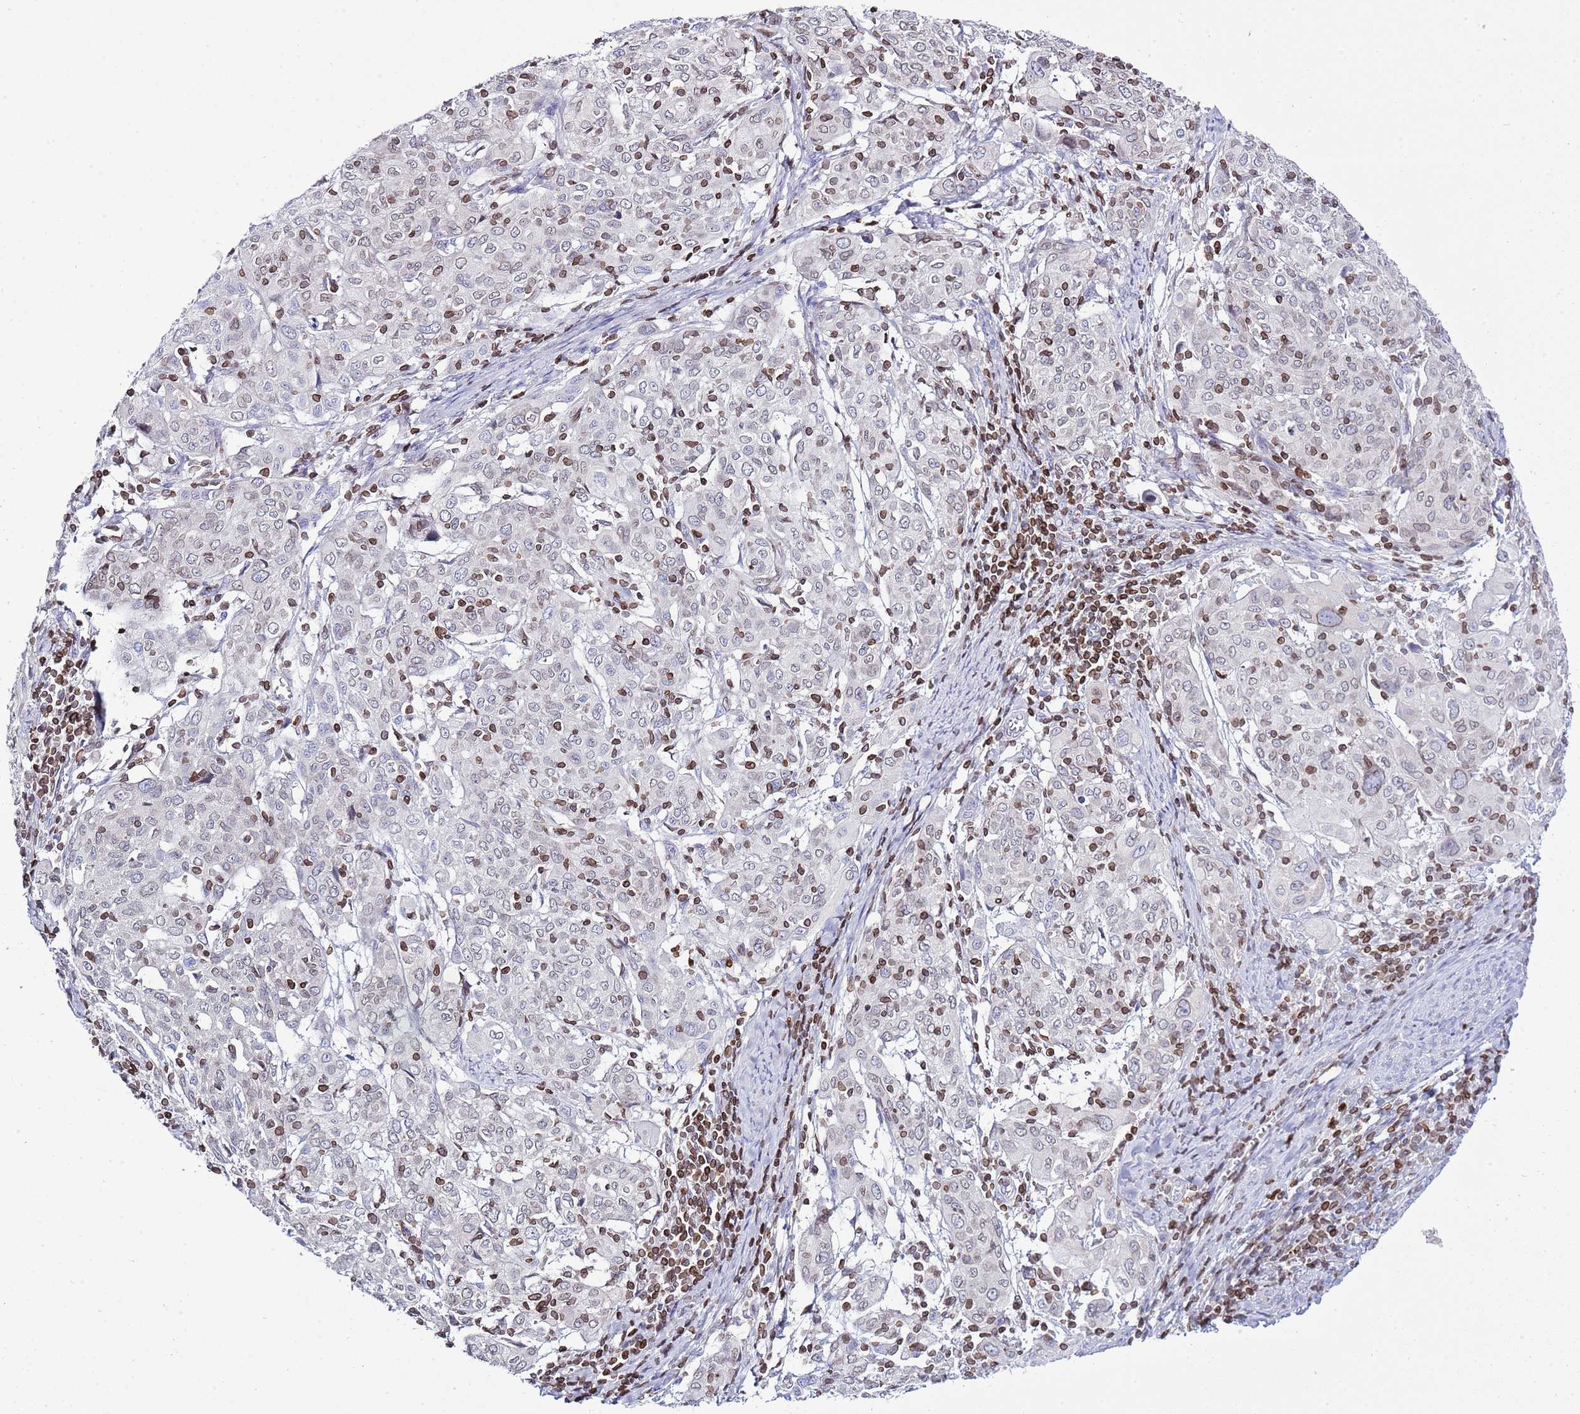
{"staining": {"intensity": "weak", "quantity": "25%-75%", "location": "cytoplasmic/membranous,nuclear"}, "tissue": "cervical cancer", "cell_type": "Tumor cells", "image_type": "cancer", "snomed": [{"axis": "morphology", "description": "Squamous cell carcinoma, NOS"}, {"axis": "topography", "description": "Cervix"}], "caption": "Cervical cancer (squamous cell carcinoma) stained with a brown dye reveals weak cytoplasmic/membranous and nuclear positive staining in approximately 25%-75% of tumor cells.", "gene": "LBR", "patient": {"sex": "female", "age": 67}}